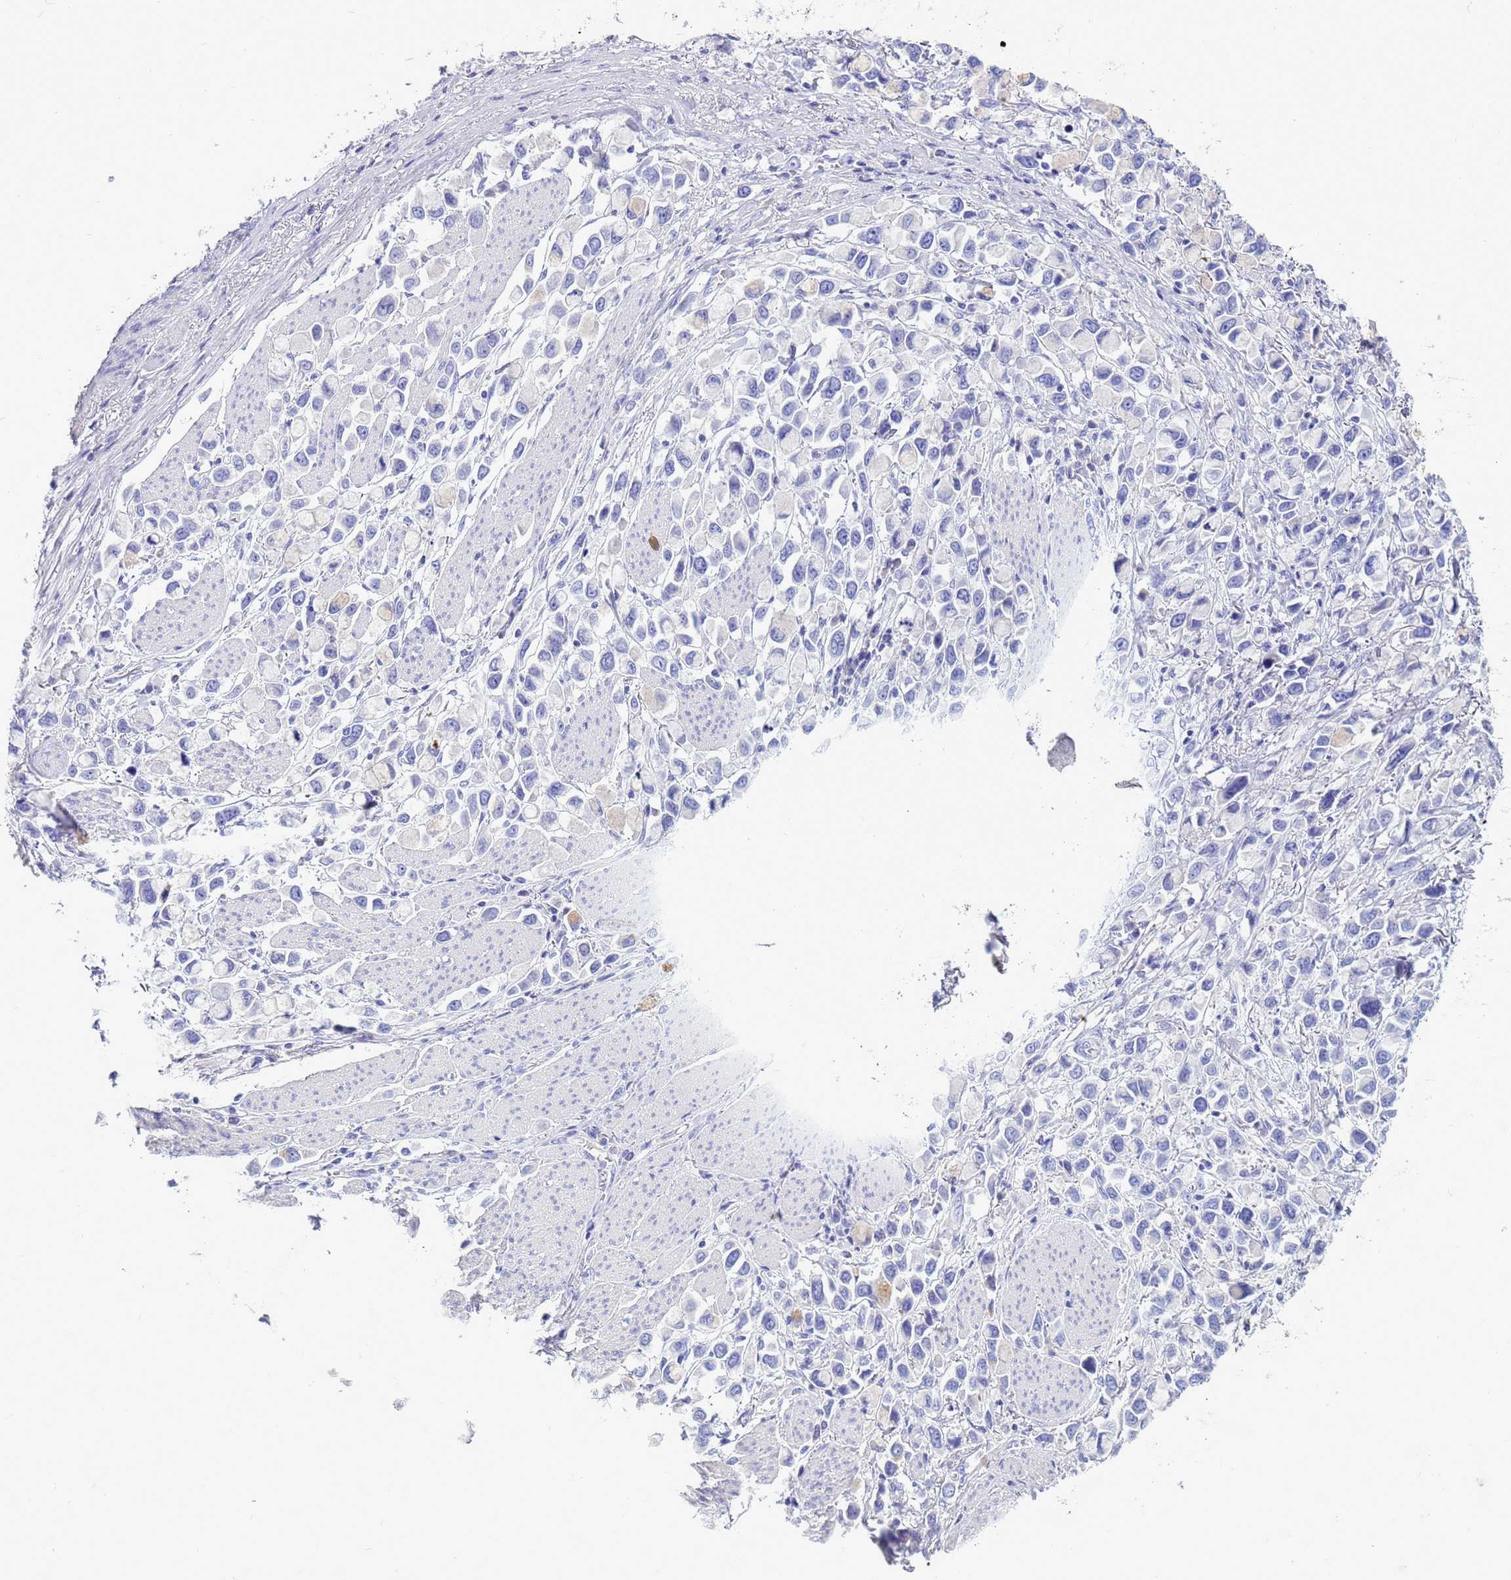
{"staining": {"intensity": "negative", "quantity": "none", "location": "none"}, "tissue": "stomach cancer", "cell_type": "Tumor cells", "image_type": "cancer", "snomed": [{"axis": "morphology", "description": "Adenocarcinoma, NOS"}, {"axis": "topography", "description": "Stomach"}], "caption": "IHC micrograph of stomach cancer (adenocarcinoma) stained for a protein (brown), which exhibits no staining in tumor cells.", "gene": "SYCN", "patient": {"sex": "female", "age": 81}}